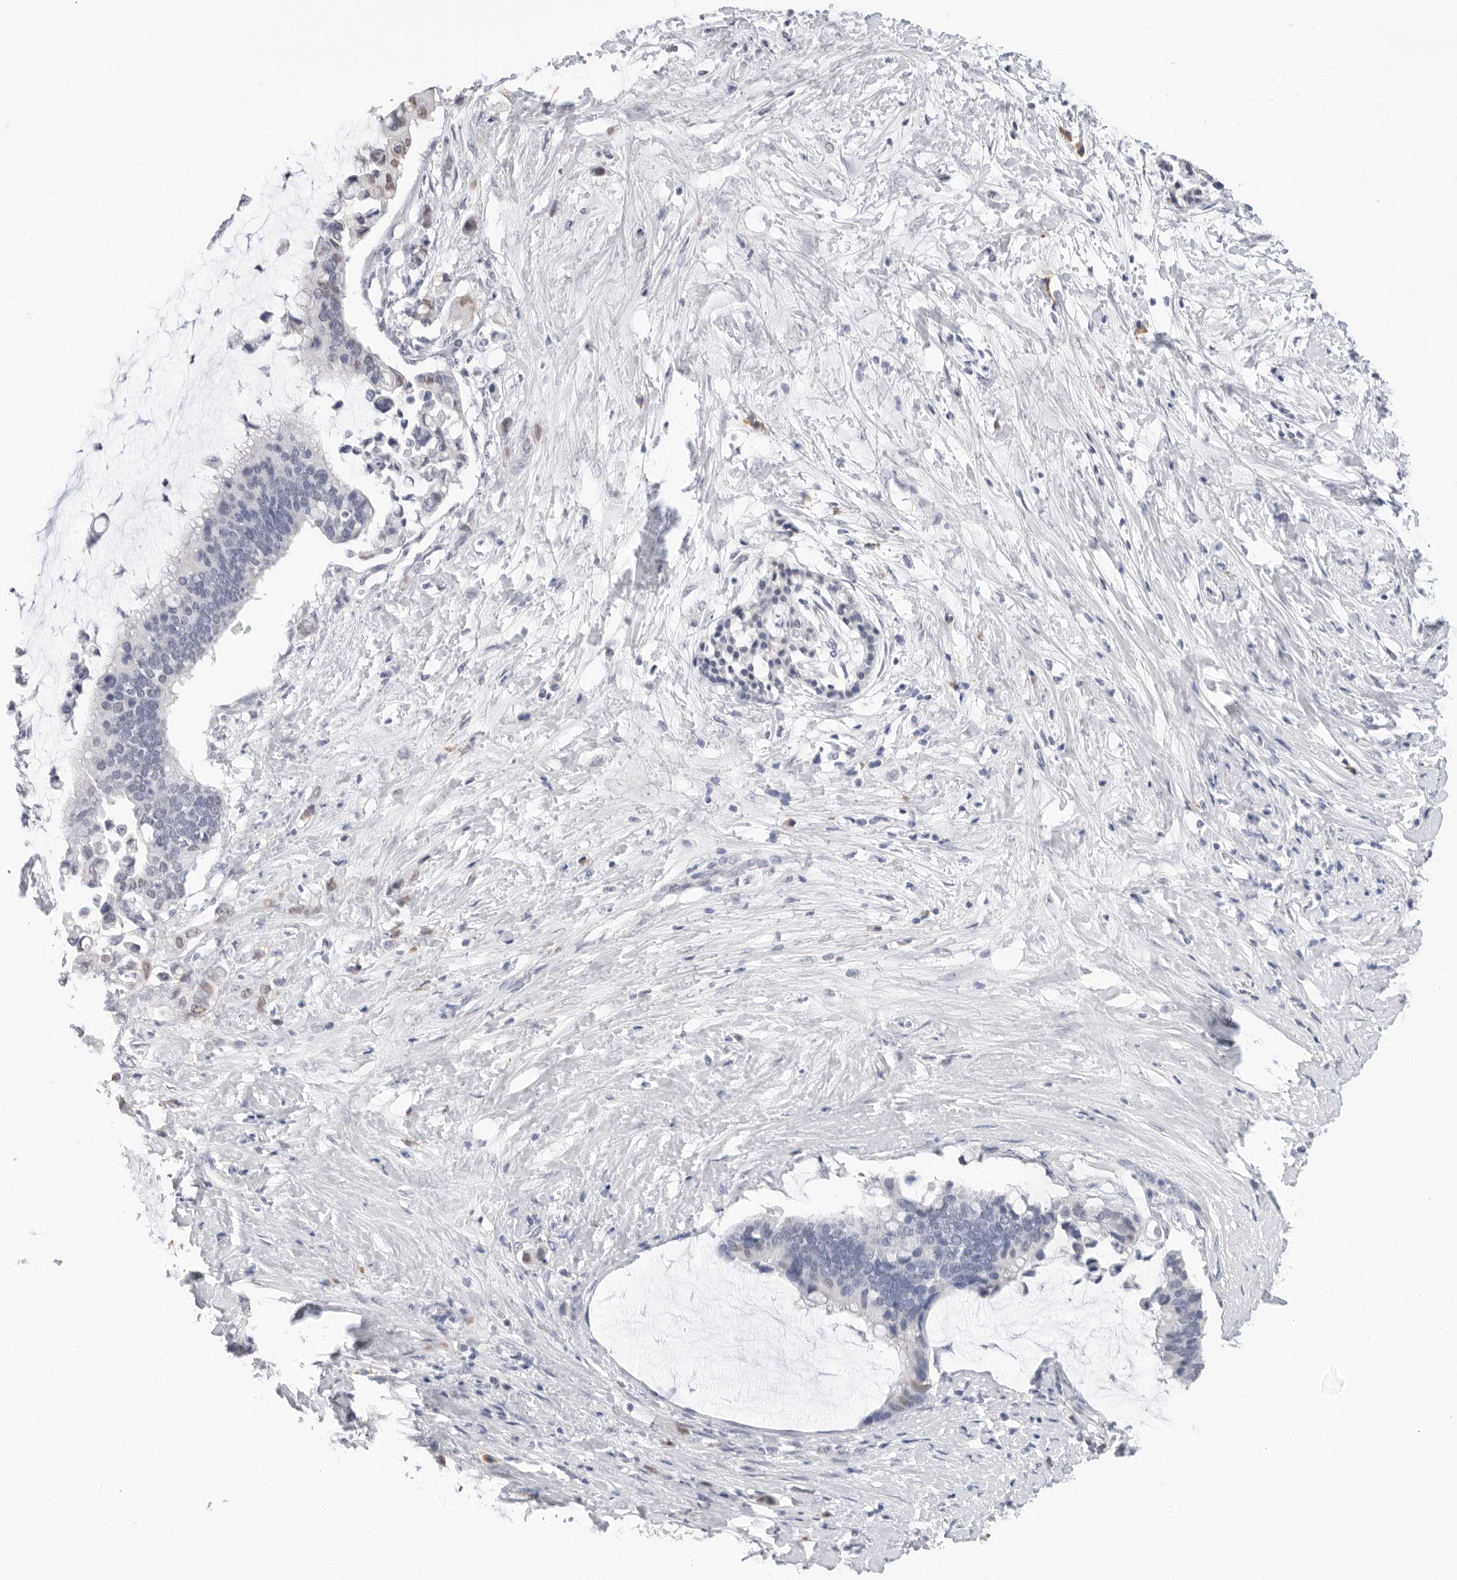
{"staining": {"intensity": "weak", "quantity": "<25%", "location": "nuclear"}, "tissue": "pancreatic cancer", "cell_type": "Tumor cells", "image_type": "cancer", "snomed": [{"axis": "morphology", "description": "Adenocarcinoma, NOS"}, {"axis": "topography", "description": "Pancreas"}], "caption": "Tumor cells are negative for brown protein staining in adenocarcinoma (pancreatic).", "gene": "ARHGEF10", "patient": {"sex": "male", "age": 41}}